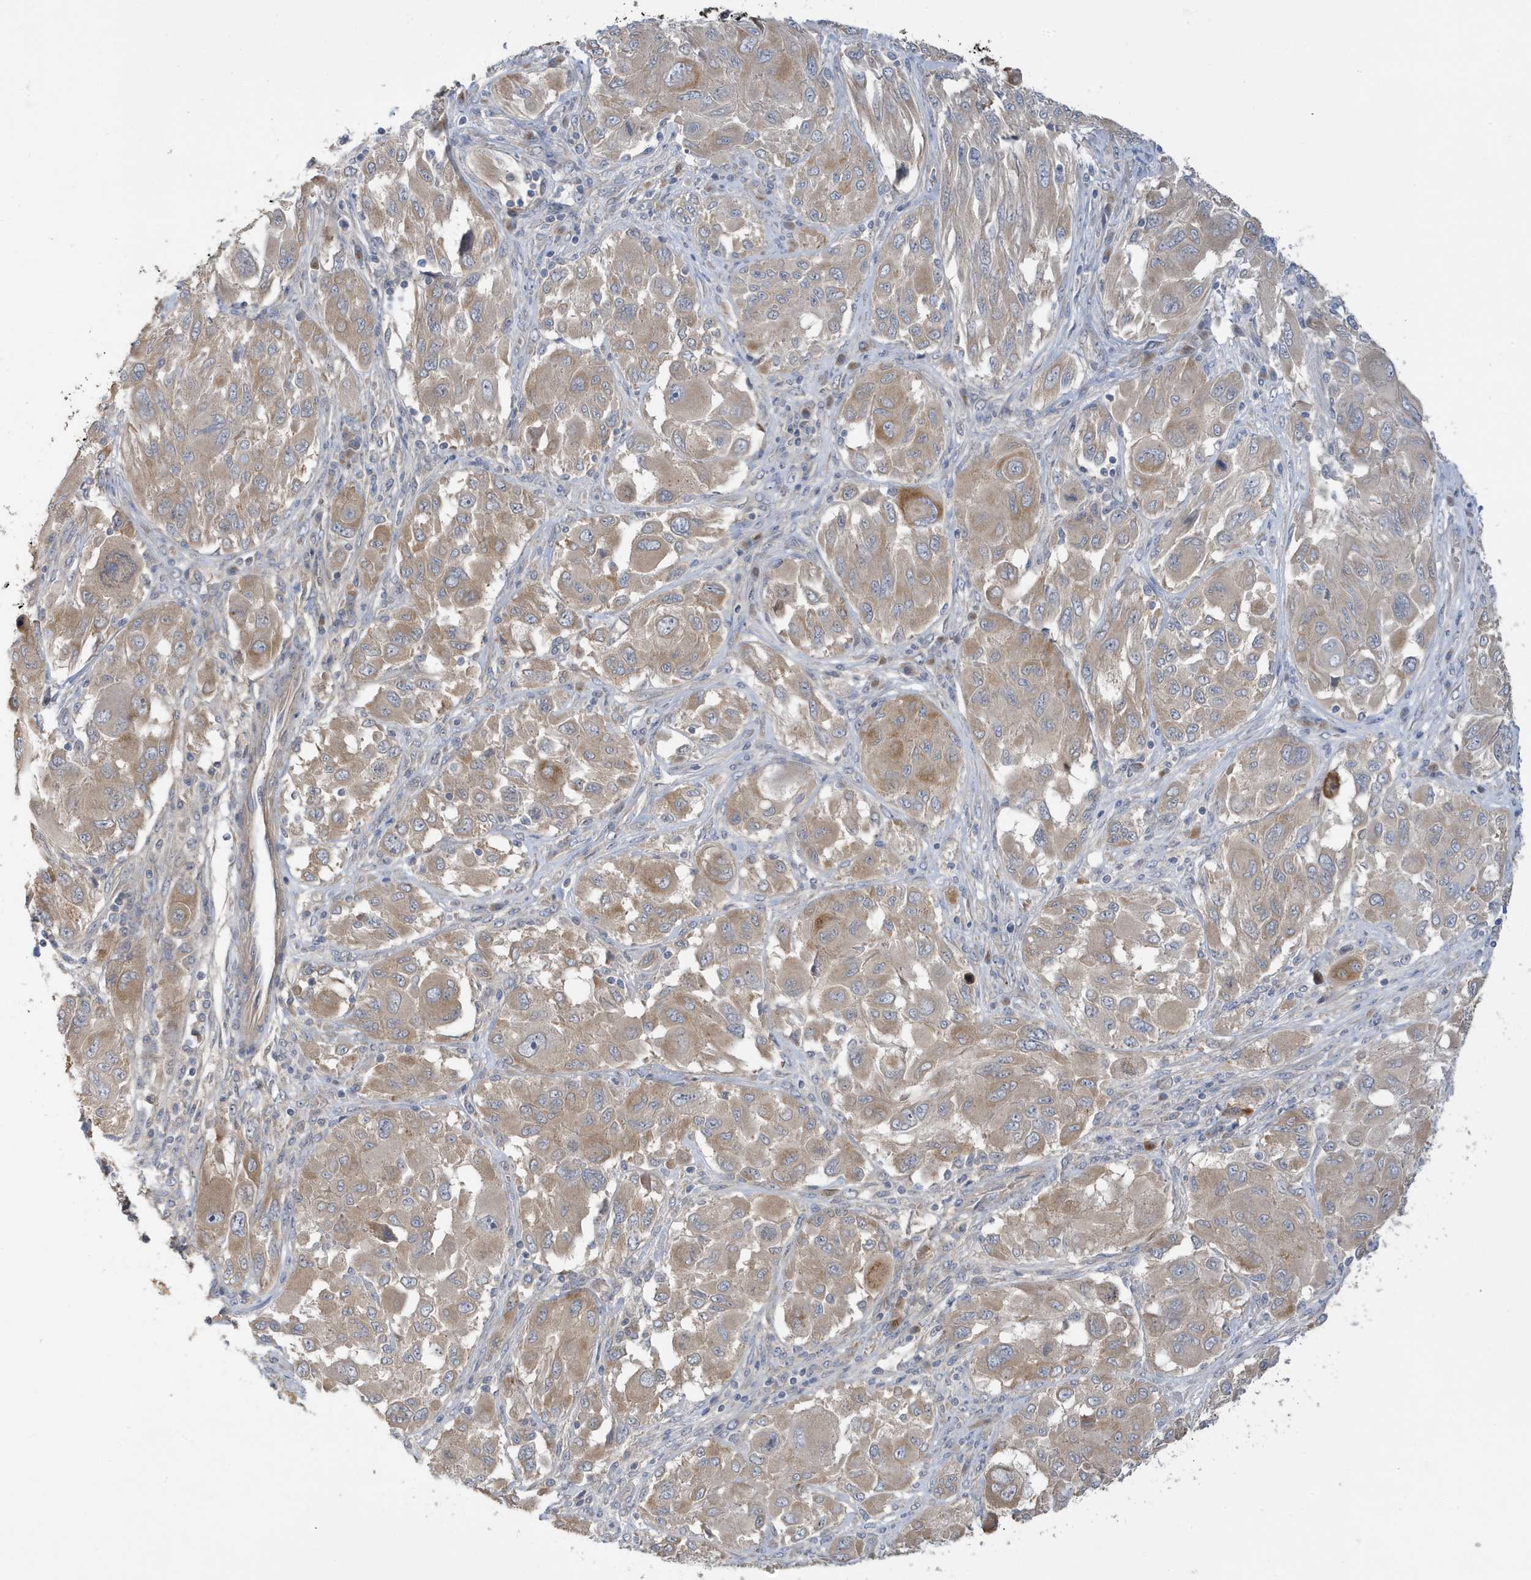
{"staining": {"intensity": "weak", "quantity": "25%-75%", "location": "cytoplasmic/membranous"}, "tissue": "melanoma", "cell_type": "Tumor cells", "image_type": "cancer", "snomed": [{"axis": "morphology", "description": "Malignant melanoma, NOS"}, {"axis": "topography", "description": "Skin"}], "caption": "Immunohistochemistry (IHC) staining of malignant melanoma, which exhibits low levels of weak cytoplasmic/membranous staining in about 25%-75% of tumor cells indicating weak cytoplasmic/membranous protein staining. The staining was performed using DAB (brown) for protein detection and nuclei were counterstained in hematoxylin (blue).", "gene": "LAPTM4A", "patient": {"sex": "female", "age": 91}}